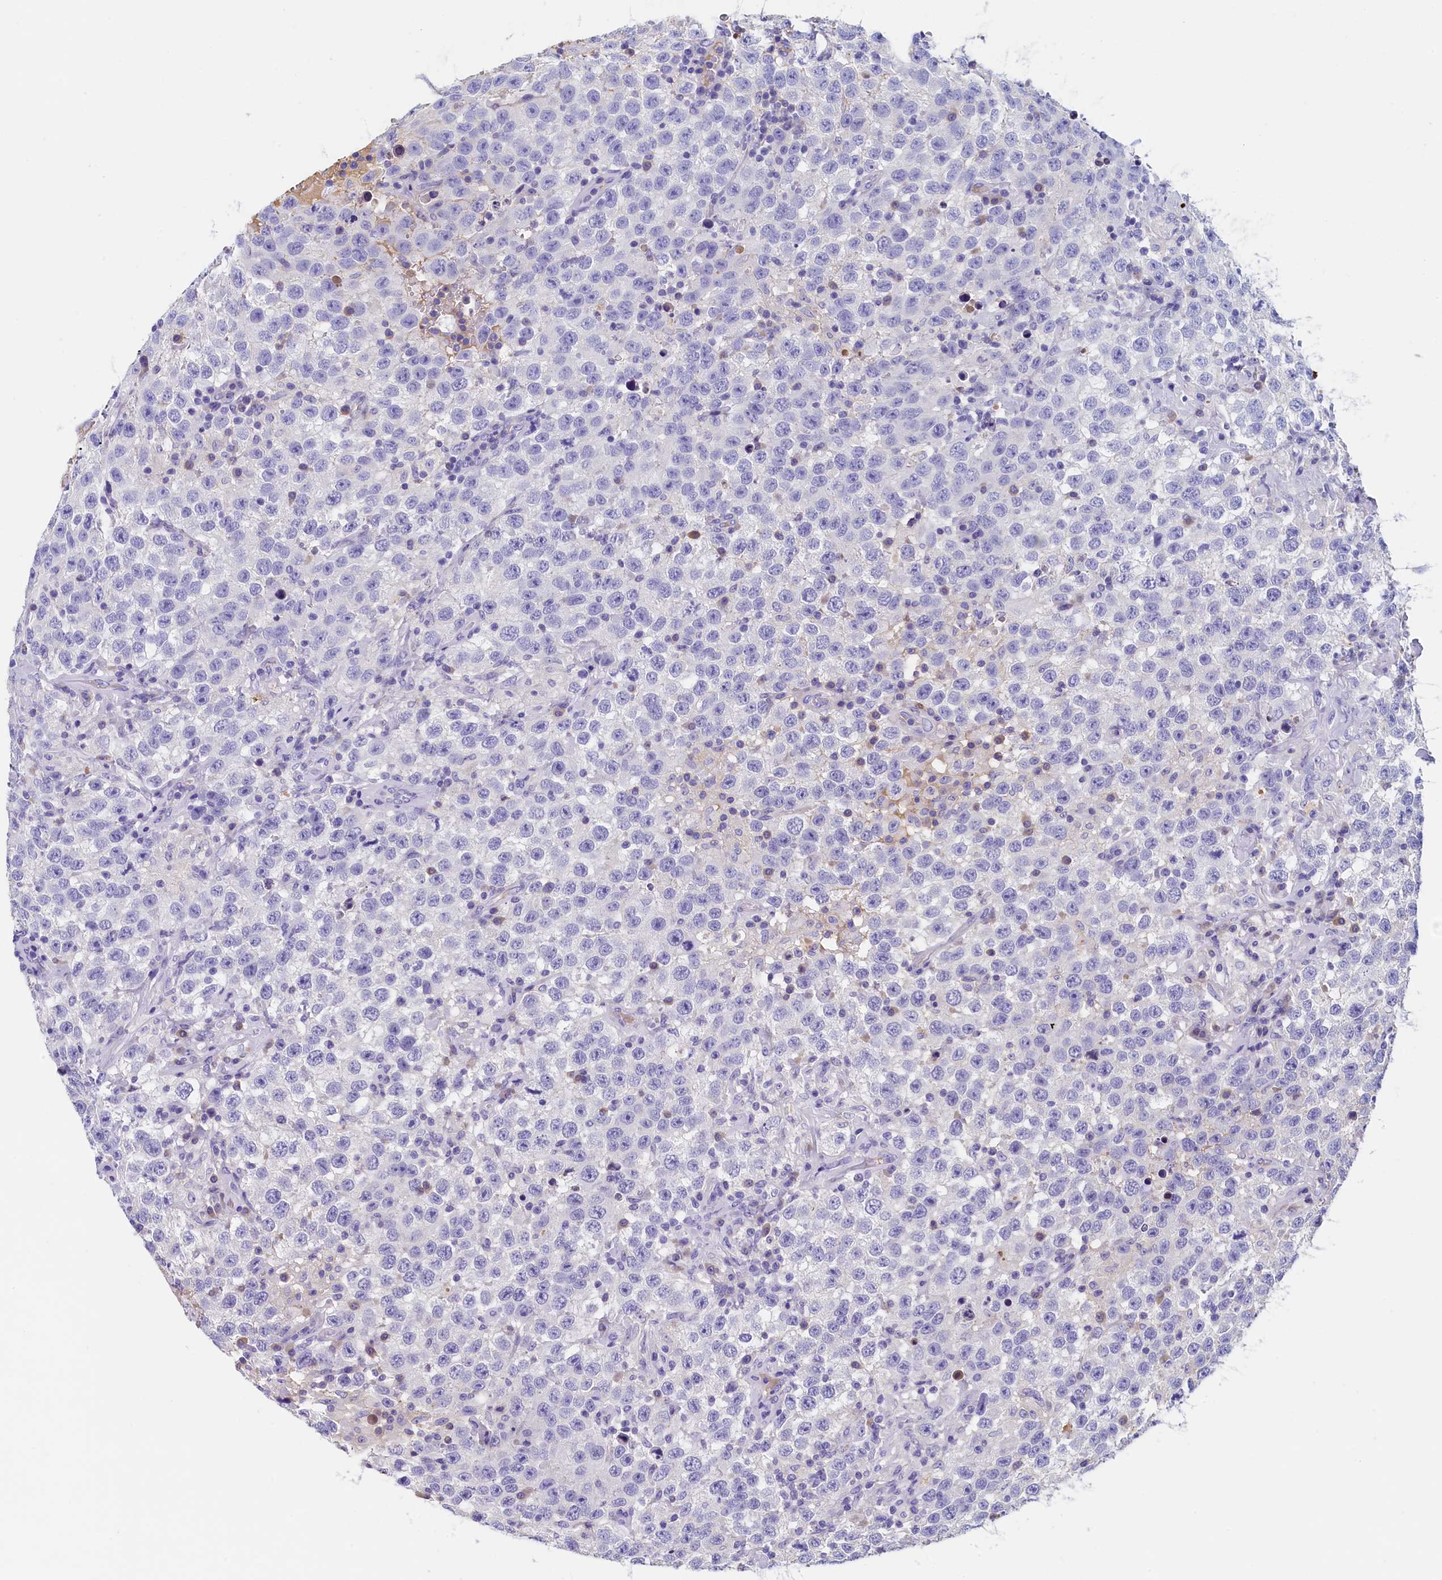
{"staining": {"intensity": "weak", "quantity": "<25%", "location": "cytoplasmic/membranous"}, "tissue": "testis cancer", "cell_type": "Tumor cells", "image_type": "cancer", "snomed": [{"axis": "morphology", "description": "Seminoma, NOS"}, {"axis": "topography", "description": "Testis"}], "caption": "Immunohistochemistry micrograph of seminoma (testis) stained for a protein (brown), which shows no positivity in tumor cells.", "gene": "GUCA1C", "patient": {"sex": "male", "age": 41}}